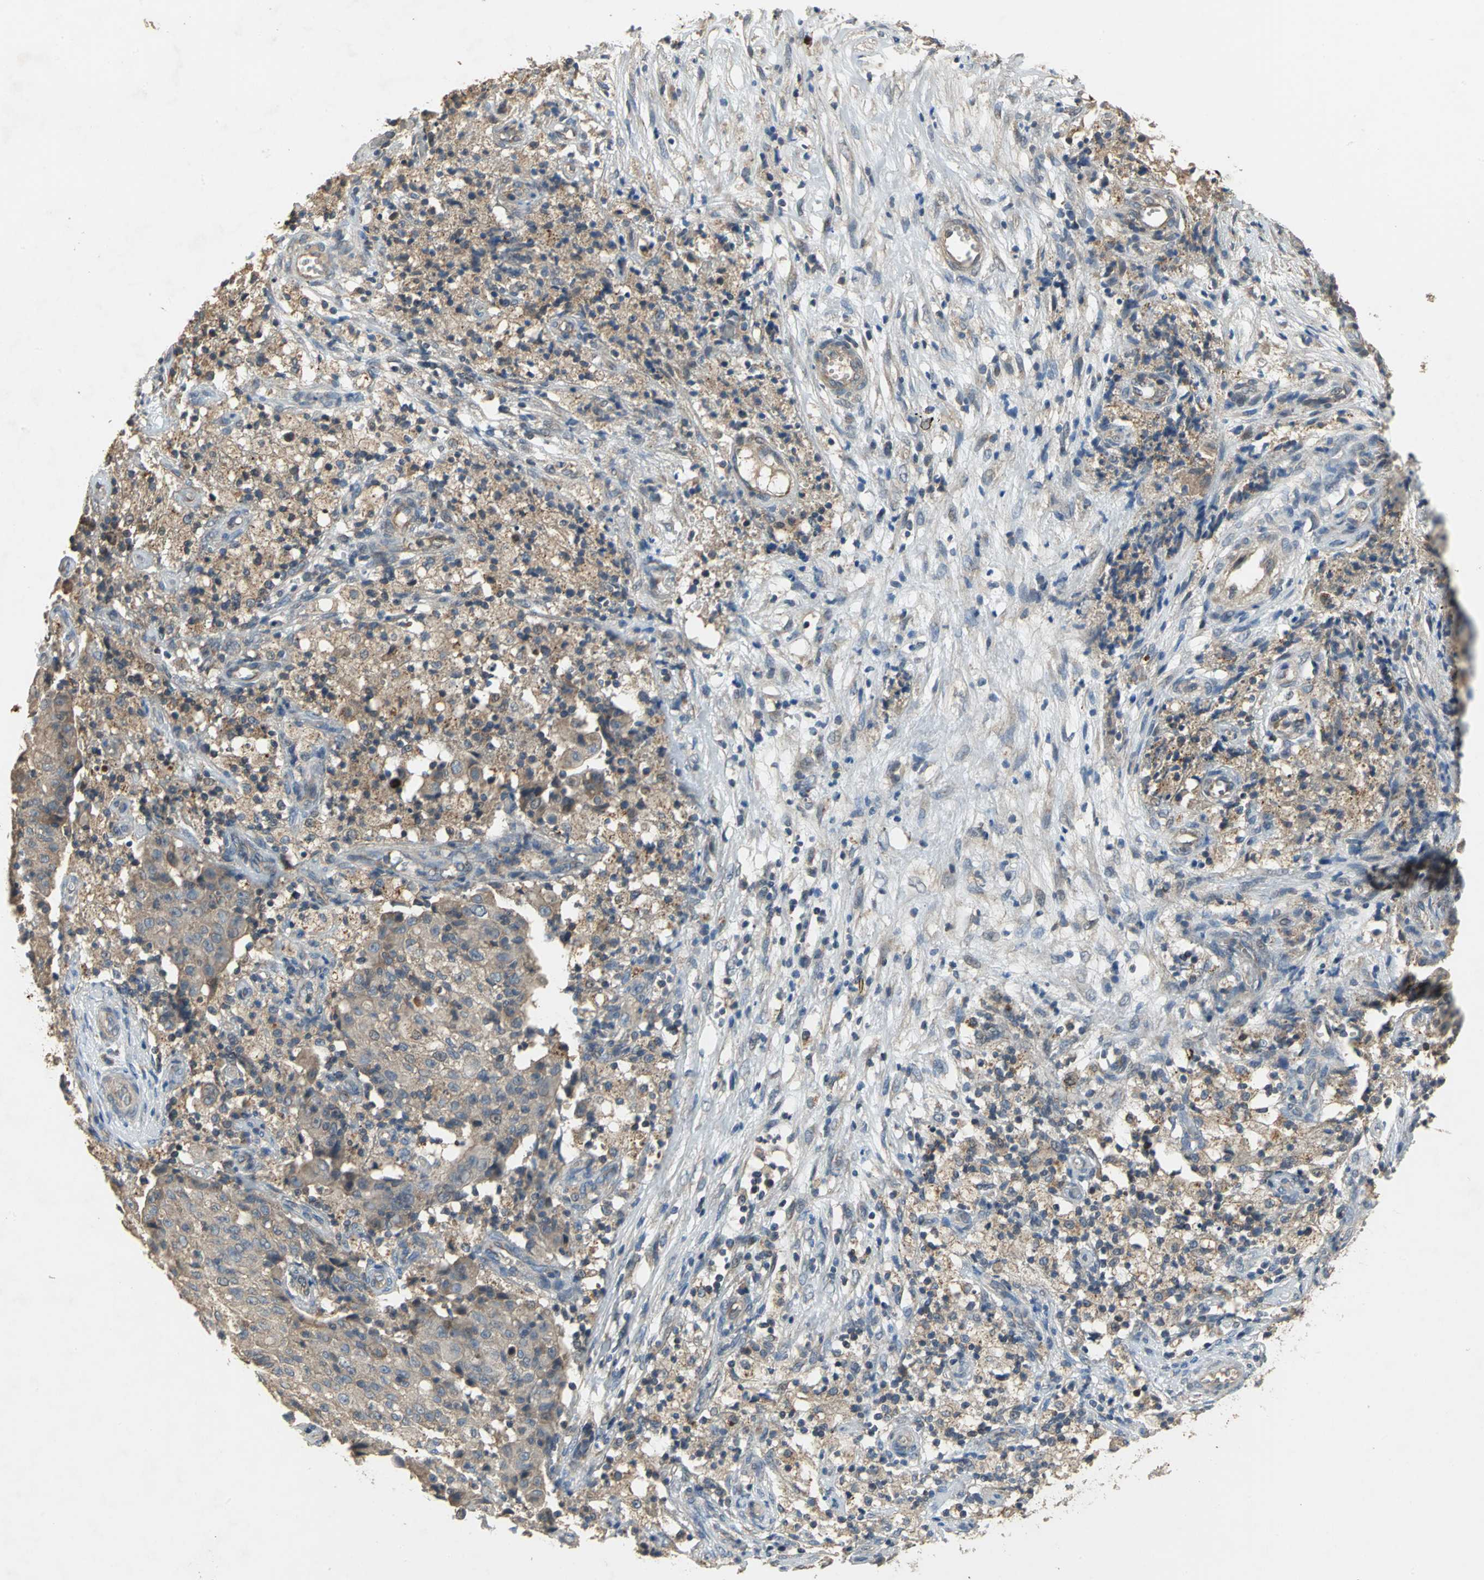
{"staining": {"intensity": "moderate", "quantity": ">75%", "location": "cytoplasmic/membranous"}, "tissue": "ovarian cancer", "cell_type": "Tumor cells", "image_type": "cancer", "snomed": [{"axis": "morphology", "description": "Carcinoma, endometroid"}, {"axis": "topography", "description": "Ovary"}], "caption": "Immunohistochemical staining of human ovarian endometroid carcinoma displays medium levels of moderate cytoplasmic/membranous positivity in approximately >75% of tumor cells. Using DAB (brown) and hematoxylin (blue) stains, captured at high magnification using brightfield microscopy.", "gene": "MET", "patient": {"sex": "female", "age": 42}}